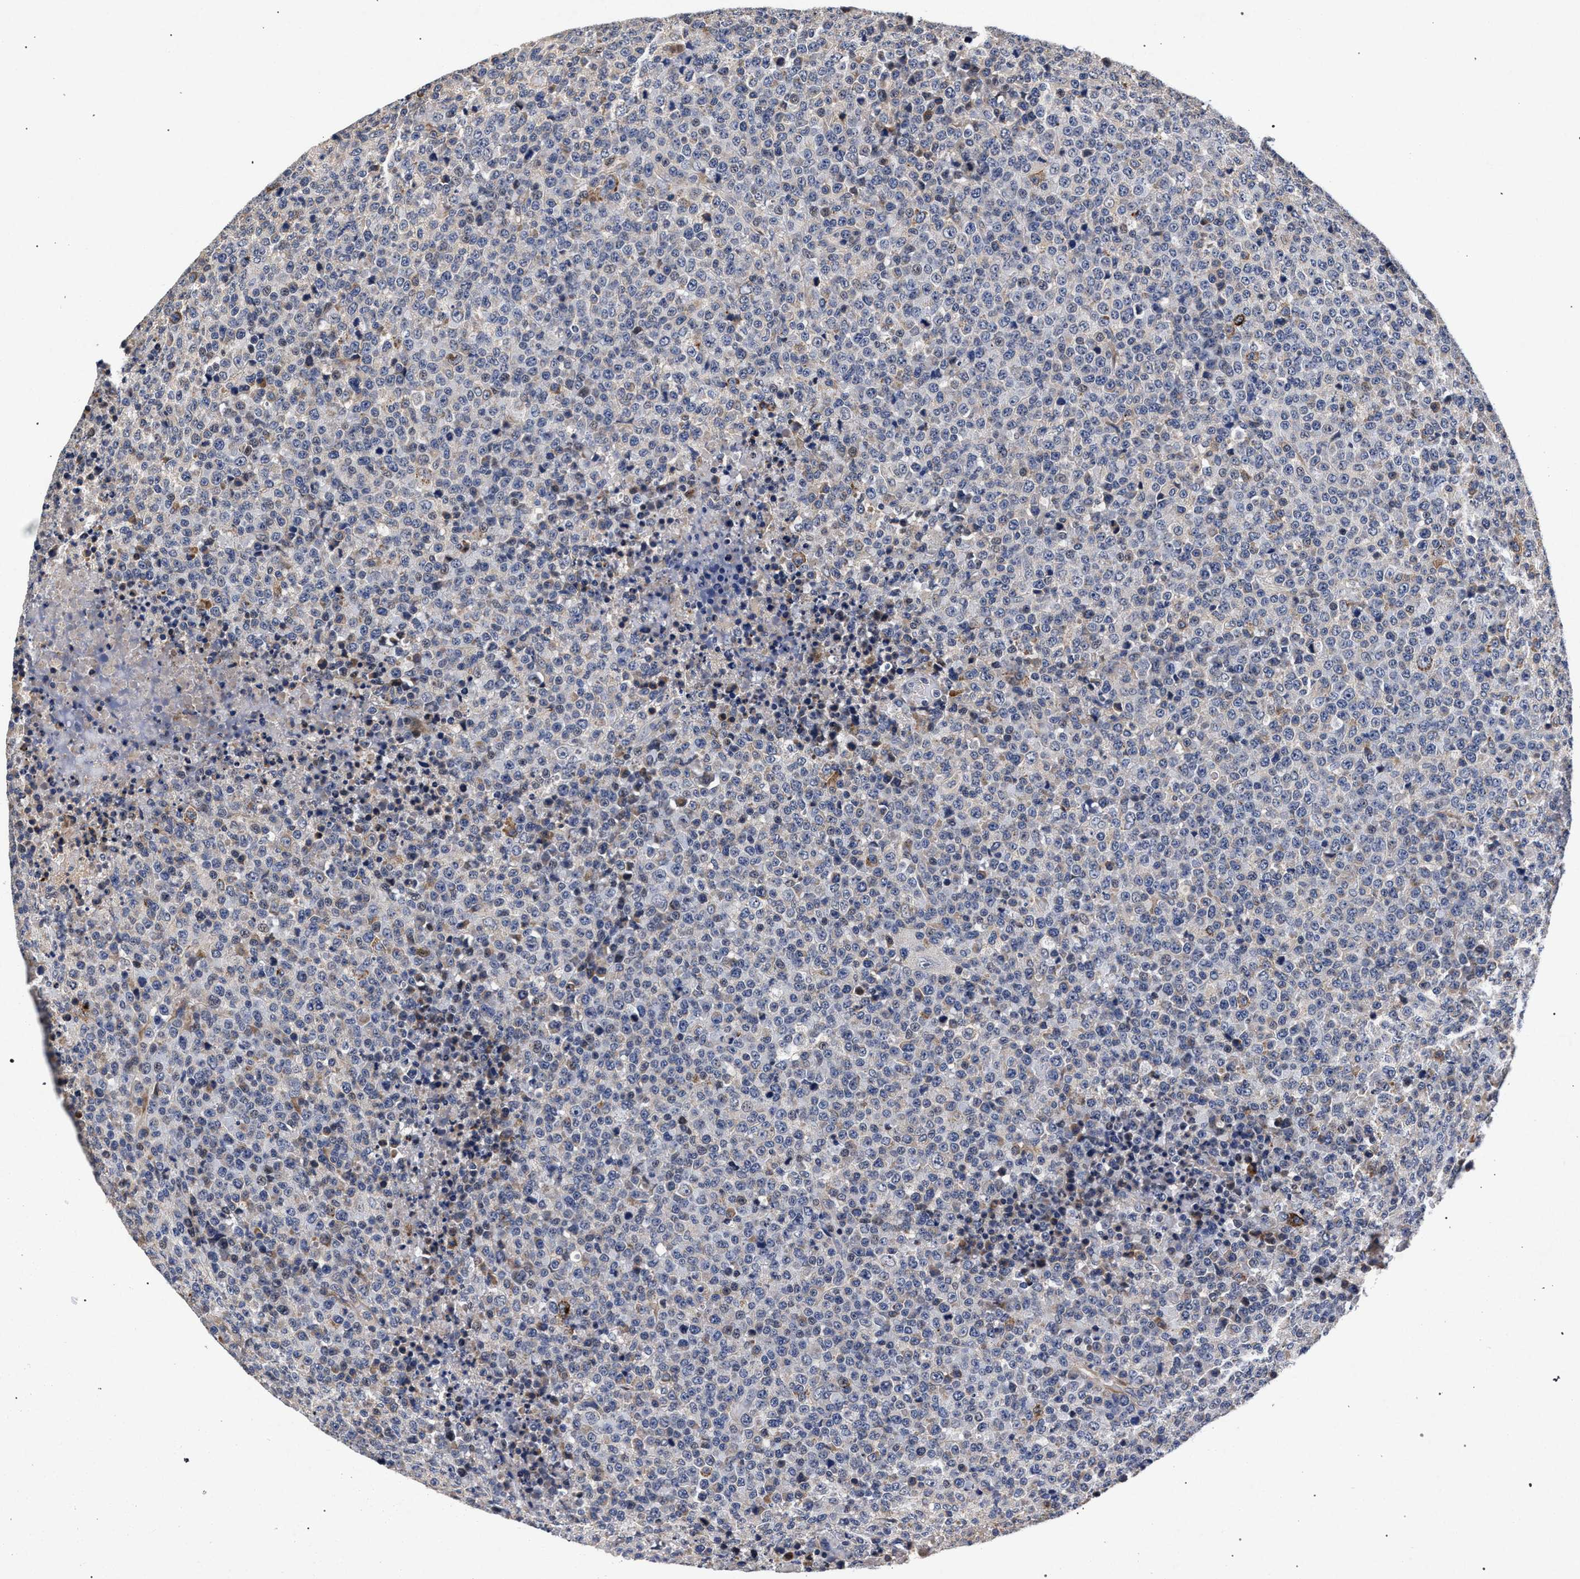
{"staining": {"intensity": "negative", "quantity": "none", "location": "none"}, "tissue": "lymphoma", "cell_type": "Tumor cells", "image_type": "cancer", "snomed": [{"axis": "morphology", "description": "Malignant lymphoma, non-Hodgkin's type, High grade"}, {"axis": "topography", "description": "Lymph node"}], "caption": "Immunohistochemistry (IHC) of malignant lymphoma, non-Hodgkin's type (high-grade) exhibits no staining in tumor cells.", "gene": "CFAP95", "patient": {"sex": "male", "age": 13}}